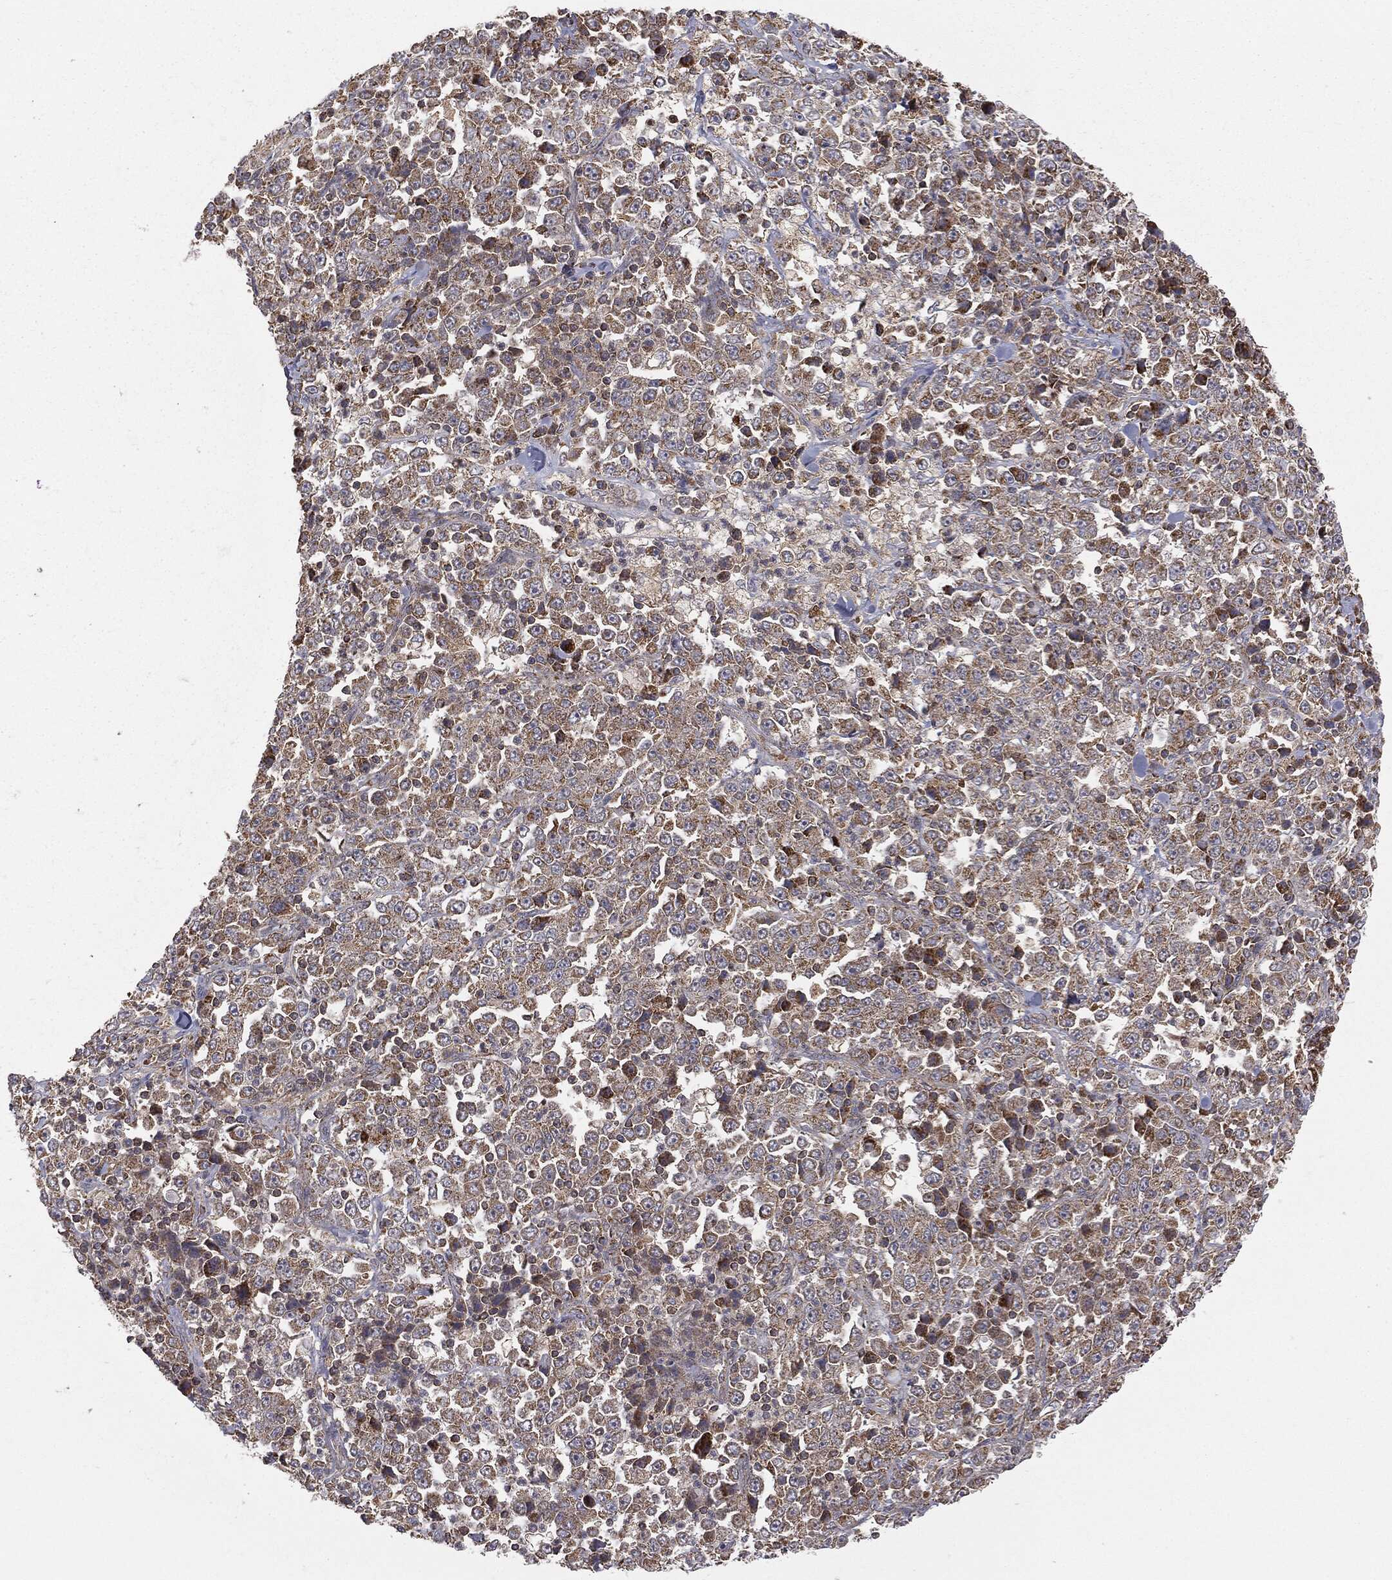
{"staining": {"intensity": "moderate", "quantity": ">75%", "location": "cytoplasmic/membranous"}, "tissue": "stomach cancer", "cell_type": "Tumor cells", "image_type": "cancer", "snomed": [{"axis": "morphology", "description": "Normal tissue, NOS"}, {"axis": "morphology", "description": "Adenocarcinoma, NOS"}, {"axis": "topography", "description": "Stomach, upper"}, {"axis": "topography", "description": "Stomach"}], "caption": "Protein expression analysis of human stomach cancer (adenocarcinoma) reveals moderate cytoplasmic/membranous positivity in about >75% of tumor cells.", "gene": "MTOR", "patient": {"sex": "male", "age": 59}}